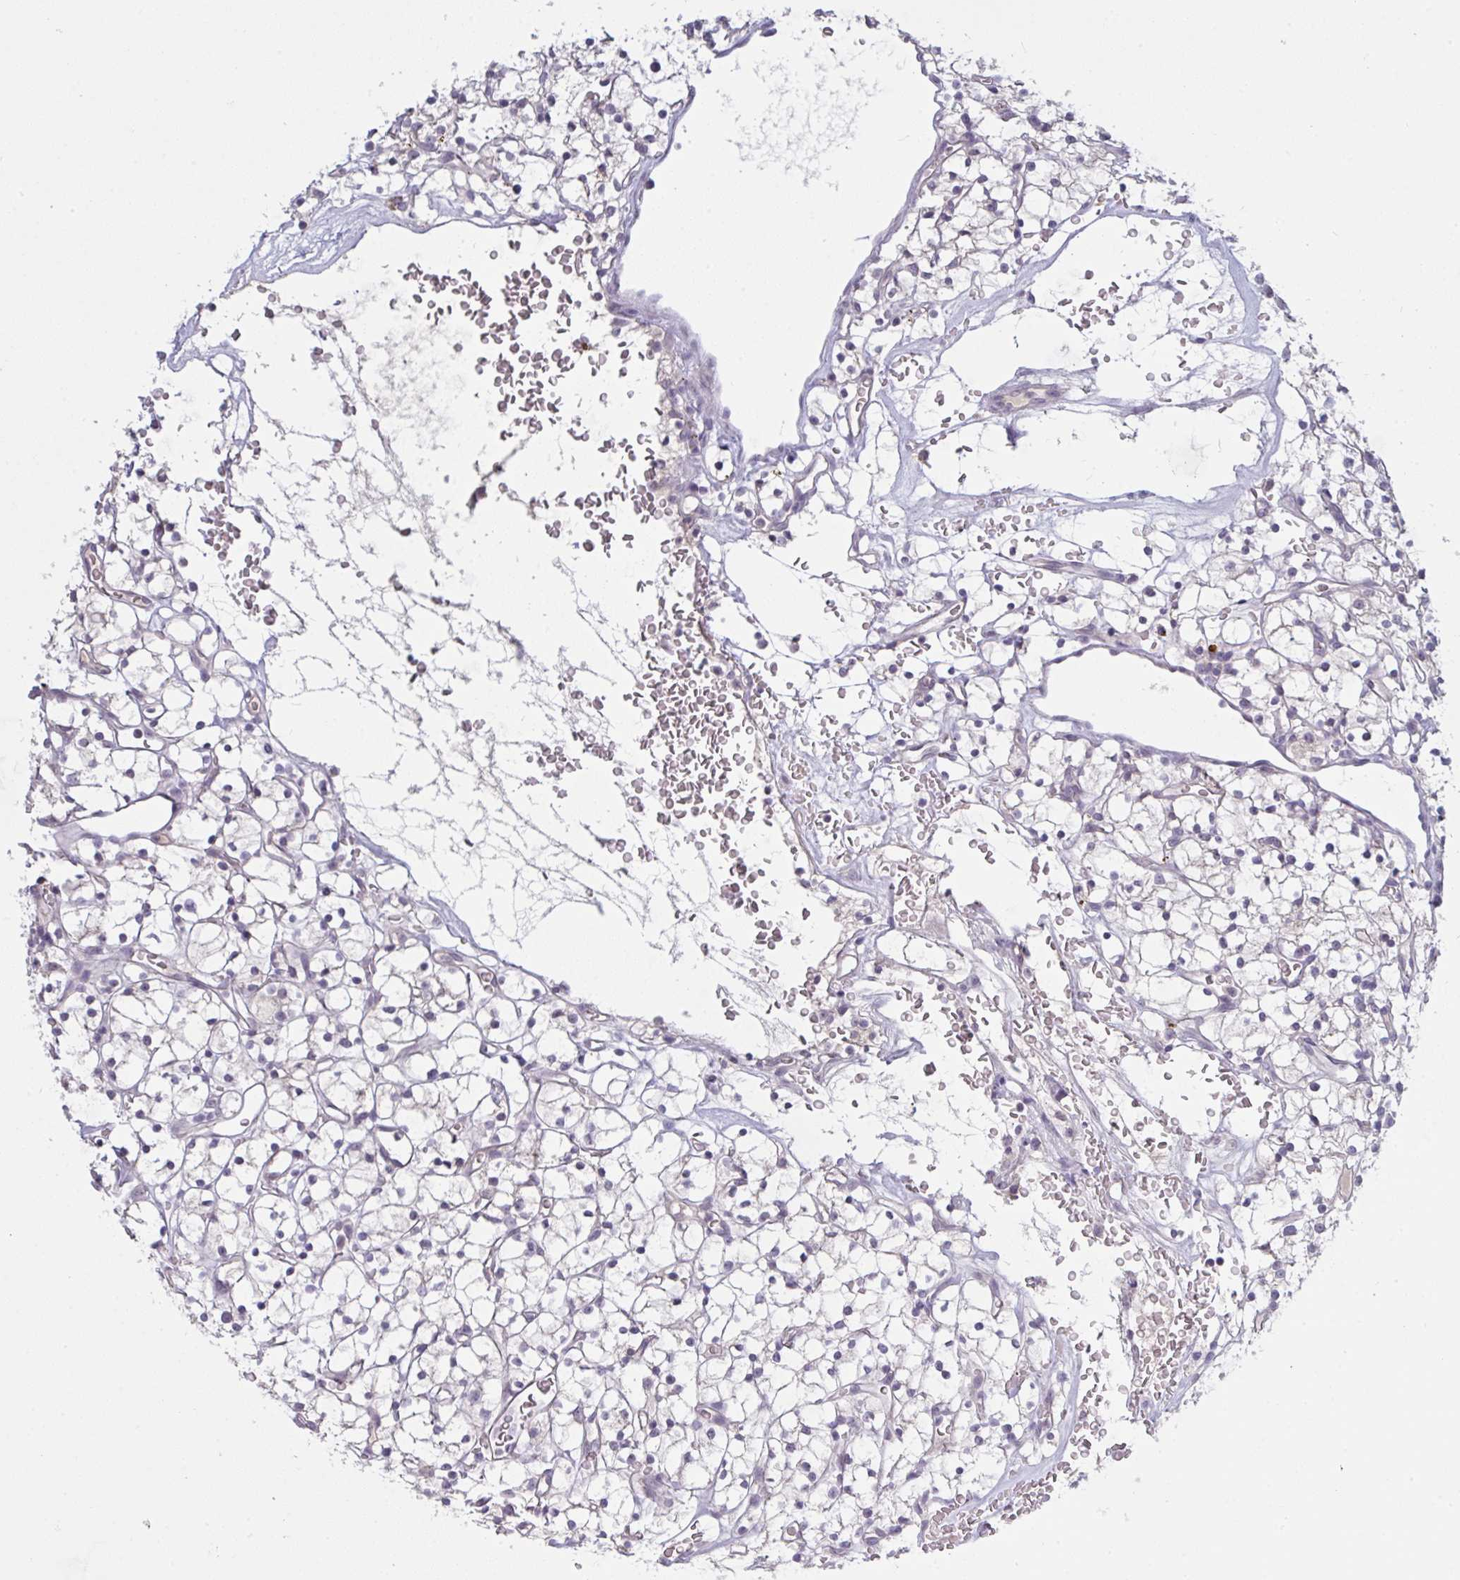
{"staining": {"intensity": "negative", "quantity": "none", "location": "none"}, "tissue": "renal cancer", "cell_type": "Tumor cells", "image_type": "cancer", "snomed": [{"axis": "morphology", "description": "Adenocarcinoma, NOS"}, {"axis": "topography", "description": "Kidney"}], "caption": "This is an immunohistochemistry micrograph of renal cancer (adenocarcinoma). There is no staining in tumor cells.", "gene": "ZNF784", "patient": {"sex": "female", "age": 64}}